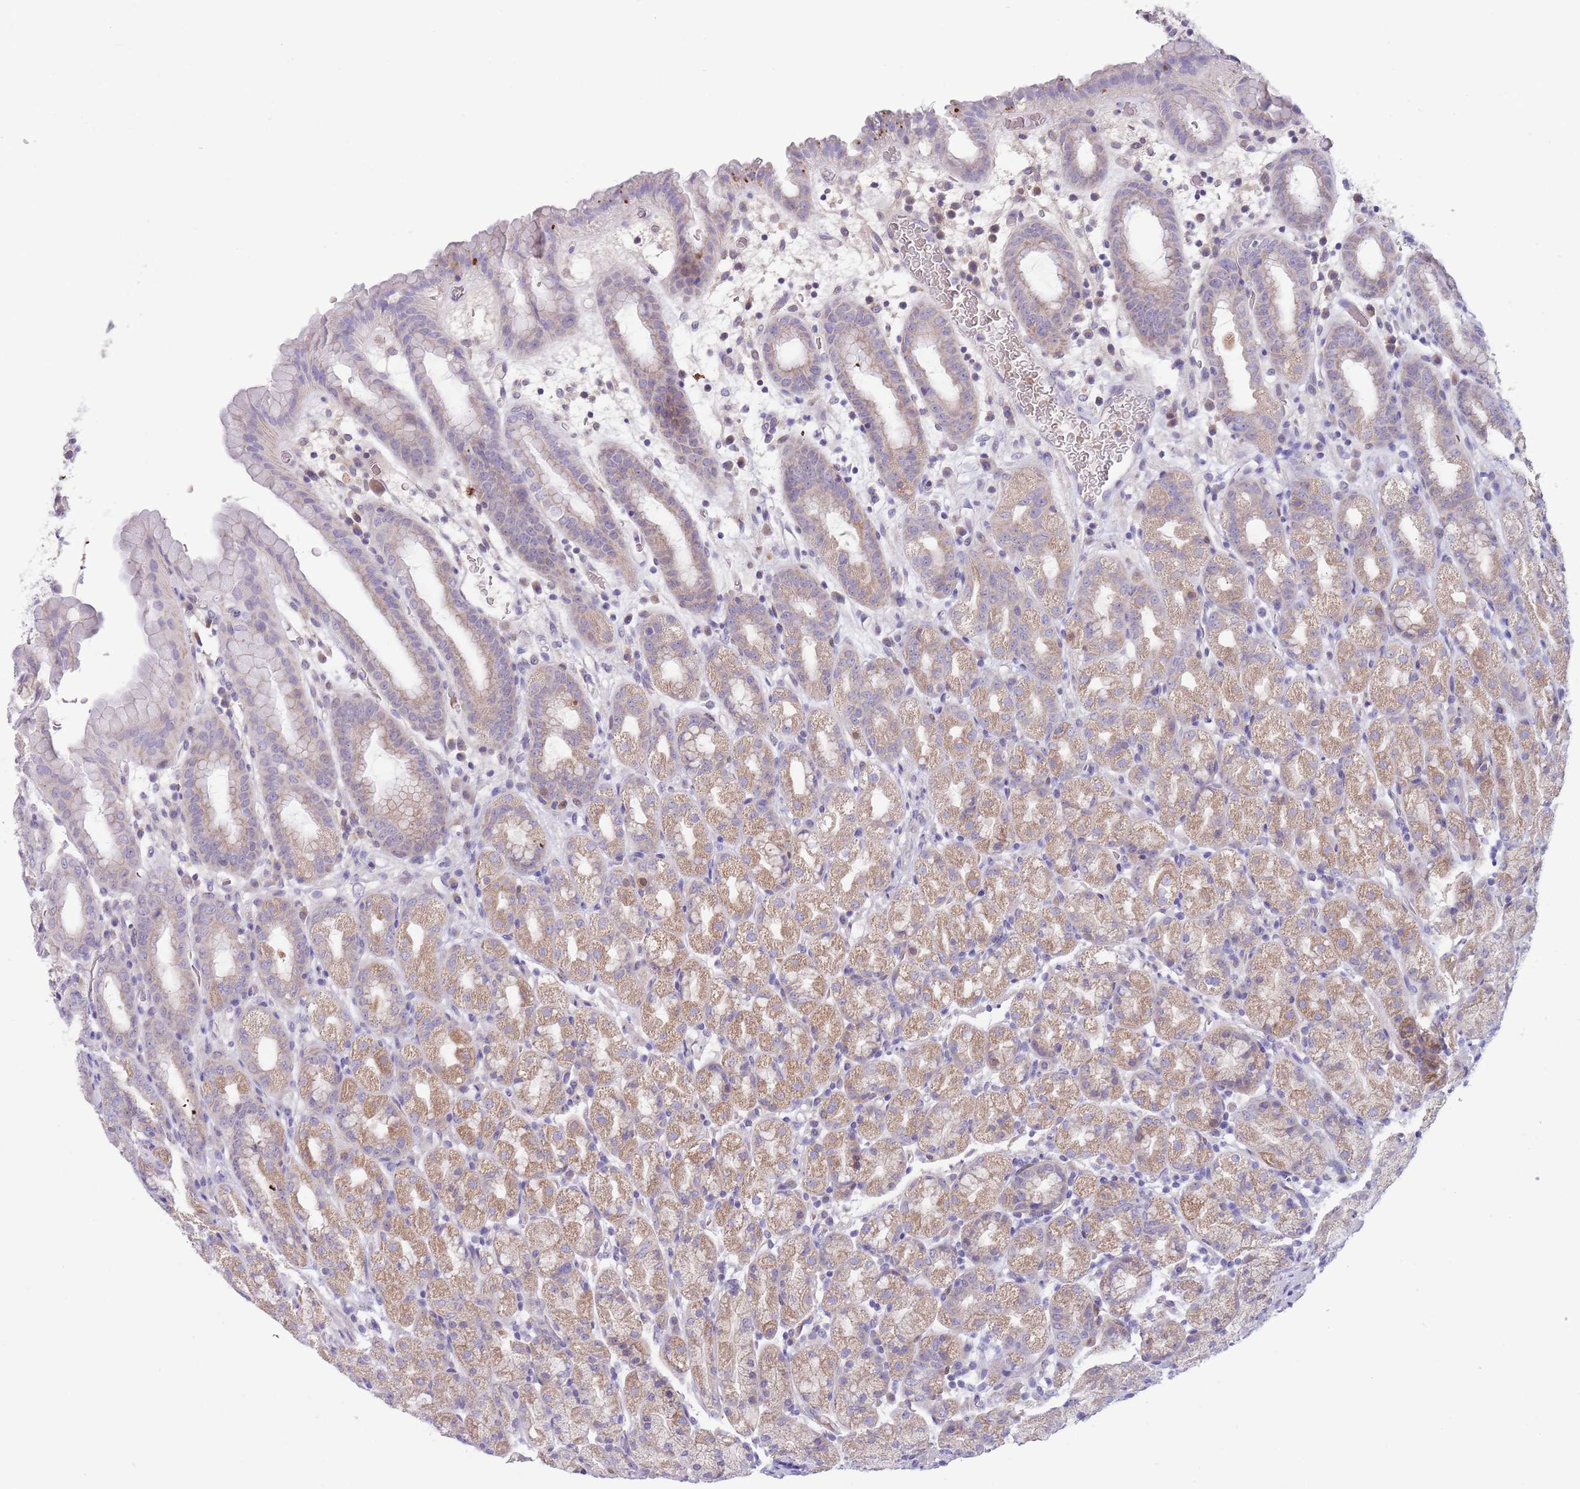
{"staining": {"intensity": "moderate", "quantity": "25%-75%", "location": "cytoplasmic/membranous"}, "tissue": "stomach", "cell_type": "Glandular cells", "image_type": "normal", "snomed": [{"axis": "morphology", "description": "Normal tissue, NOS"}, {"axis": "topography", "description": "Stomach, upper"}, {"axis": "topography", "description": "Stomach, lower"}, {"axis": "topography", "description": "Small intestine"}], "caption": "This is an image of immunohistochemistry (IHC) staining of unremarkable stomach, which shows moderate staining in the cytoplasmic/membranous of glandular cells.", "gene": "DDHD1", "patient": {"sex": "male", "age": 68}}